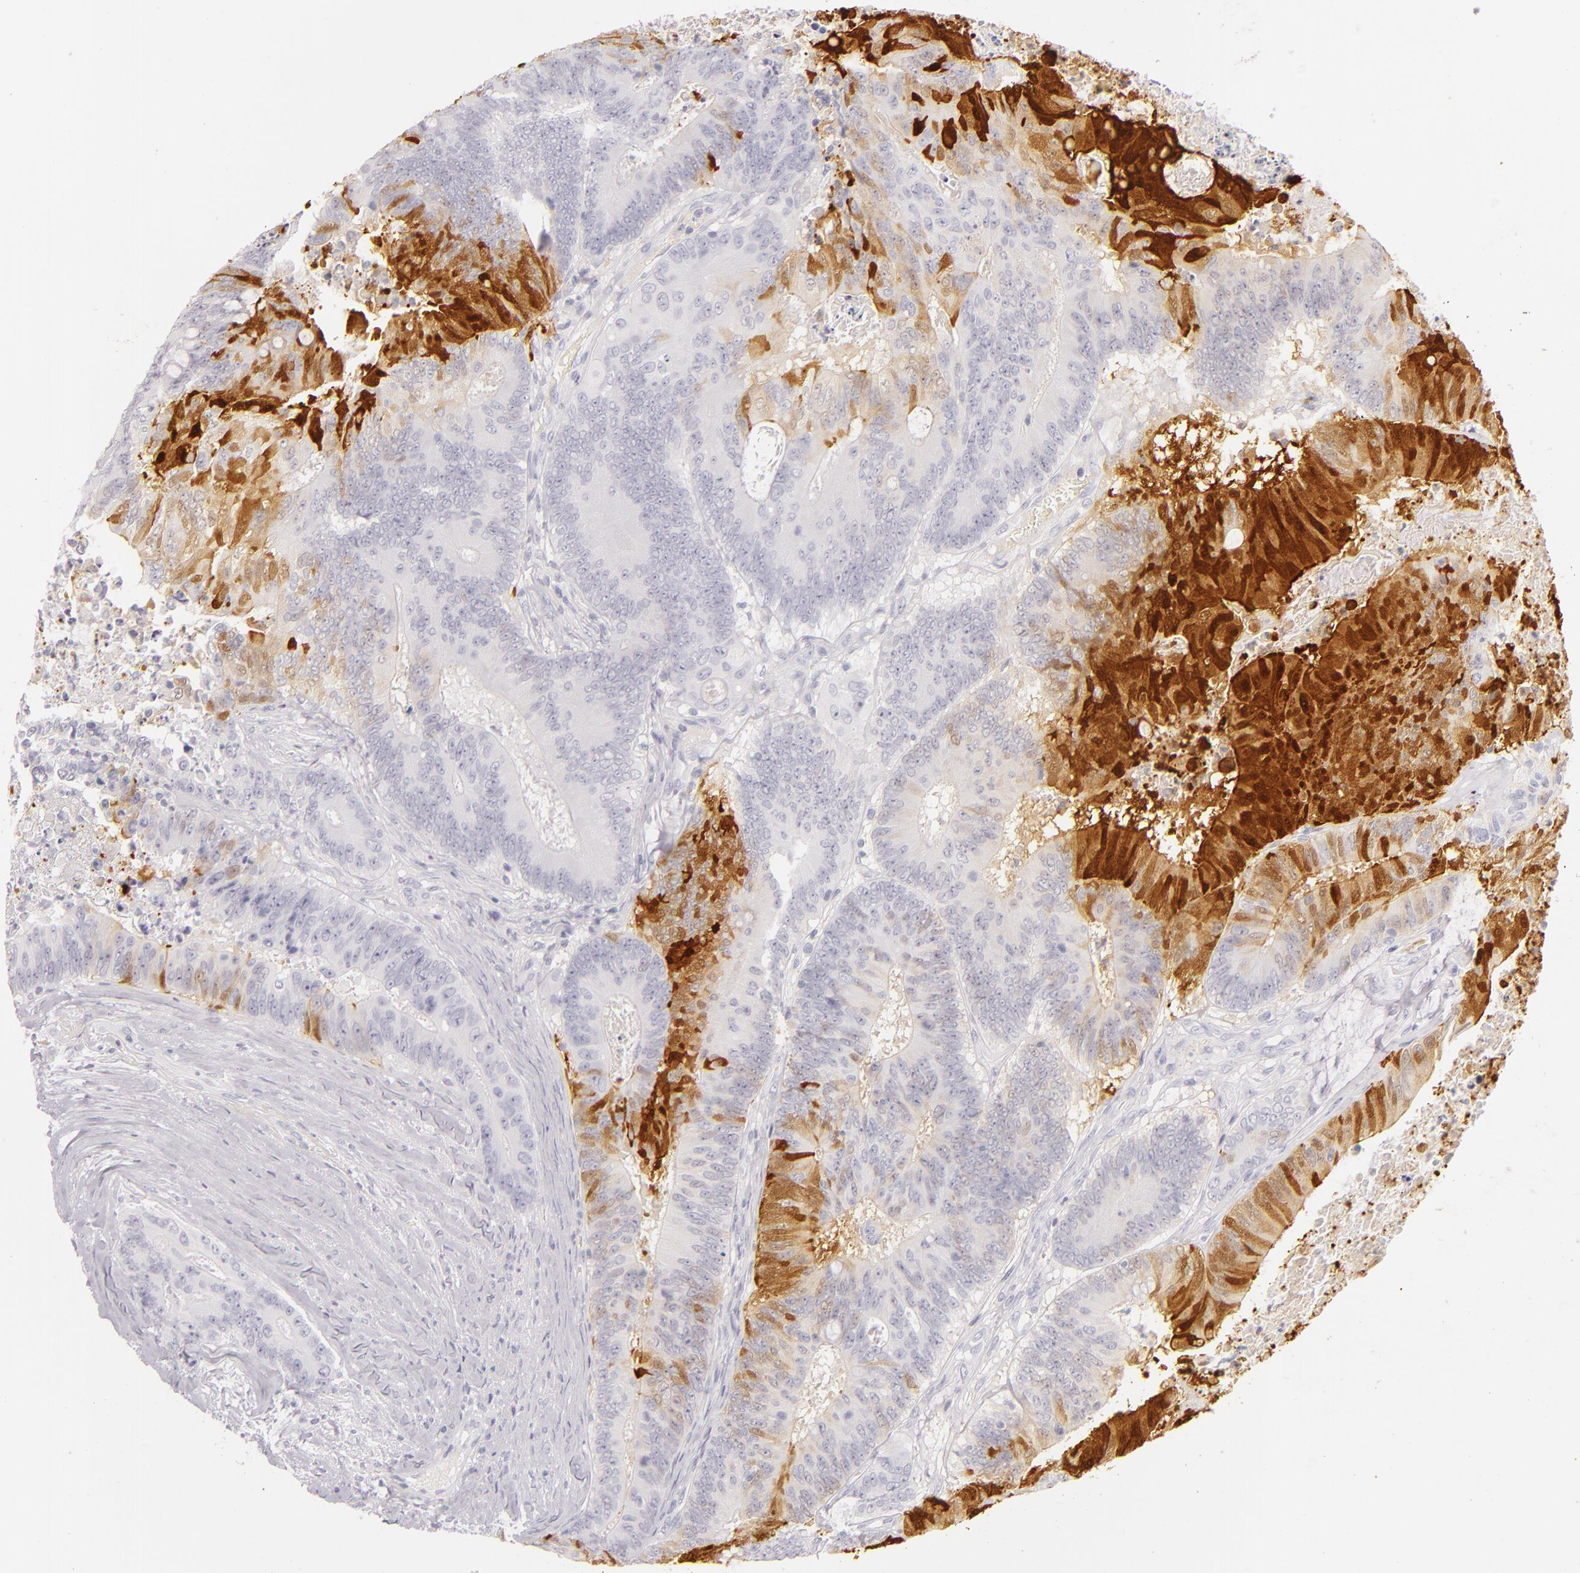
{"staining": {"intensity": "strong", "quantity": "25%-75%", "location": "cytoplasmic/membranous"}, "tissue": "colorectal cancer", "cell_type": "Tumor cells", "image_type": "cancer", "snomed": [{"axis": "morphology", "description": "Adenocarcinoma, NOS"}, {"axis": "topography", "description": "Colon"}], "caption": "Immunohistochemical staining of human colorectal cancer shows high levels of strong cytoplasmic/membranous staining in about 25%-75% of tumor cells. Ihc stains the protein in brown and the nuclei are stained blue.", "gene": "FABP1", "patient": {"sex": "male", "age": 65}}